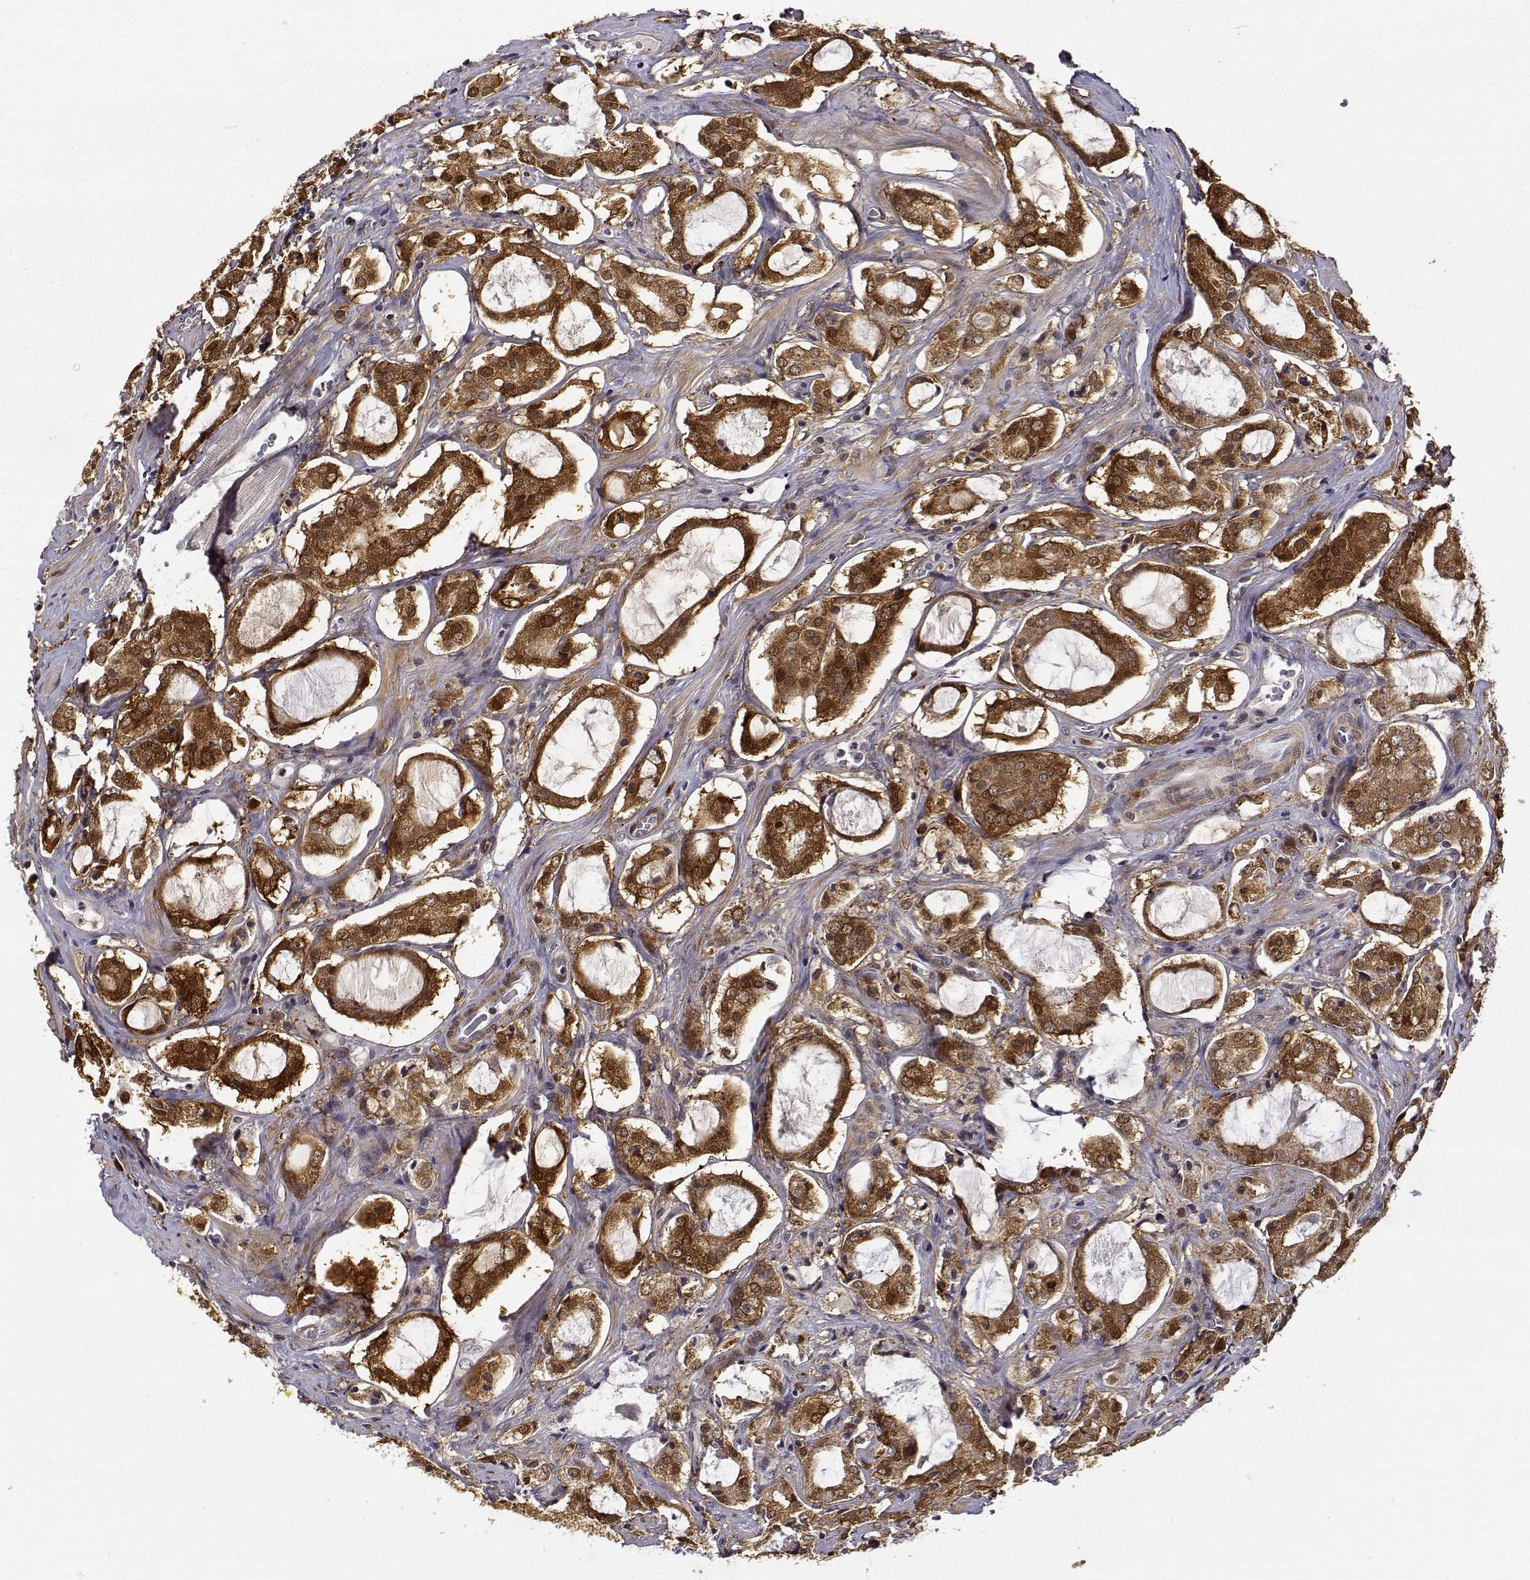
{"staining": {"intensity": "moderate", "quantity": ">75%", "location": "cytoplasmic/membranous"}, "tissue": "prostate cancer", "cell_type": "Tumor cells", "image_type": "cancer", "snomed": [{"axis": "morphology", "description": "Adenocarcinoma, NOS"}, {"axis": "topography", "description": "Prostate"}], "caption": "Protein expression by immunohistochemistry demonstrates moderate cytoplasmic/membranous positivity in about >75% of tumor cells in prostate cancer.", "gene": "PHGDH", "patient": {"sex": "male", "age": 66}}